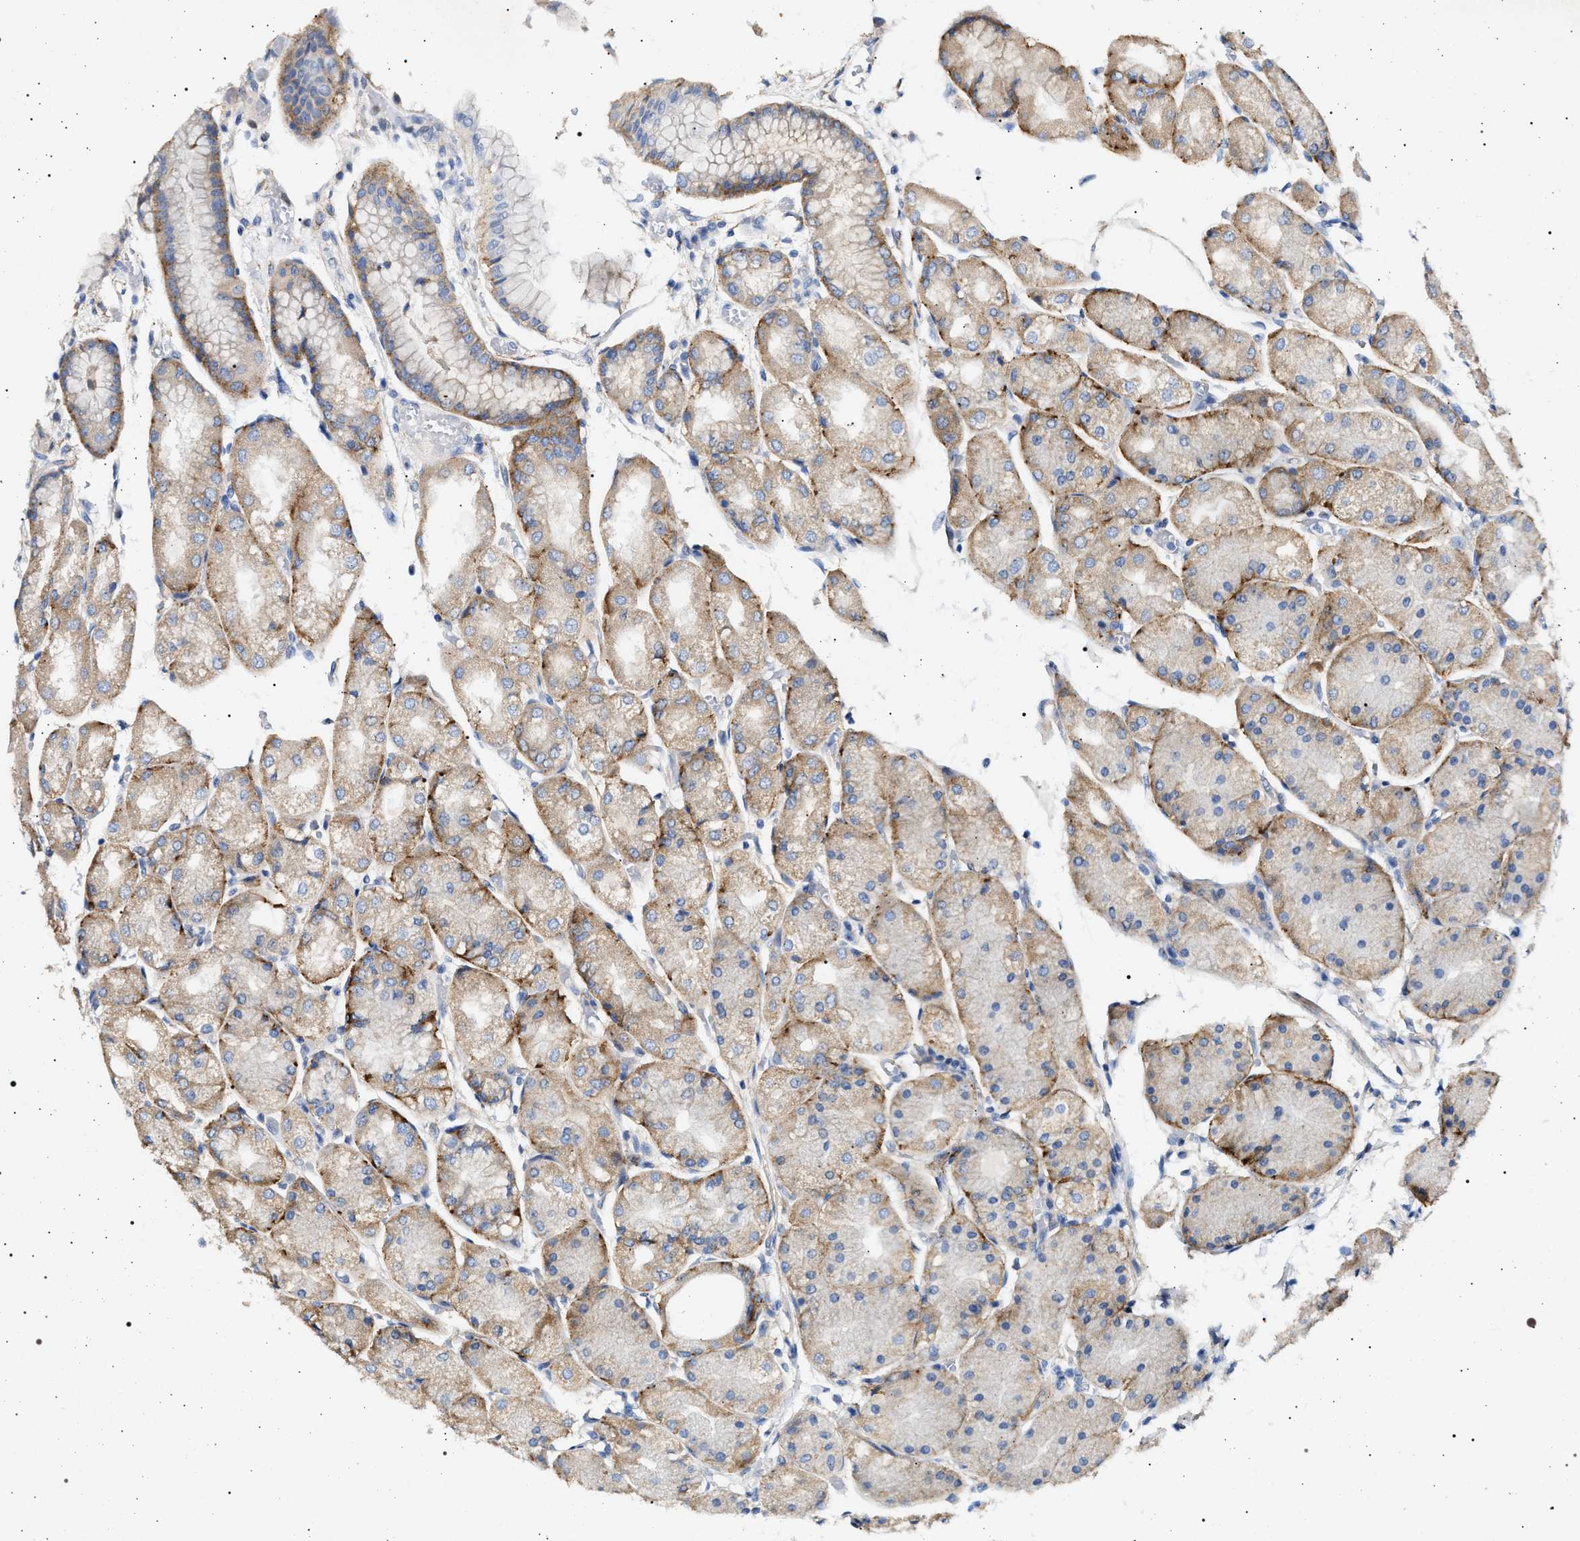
{"staining": {"intensity": "weak", "quantity": ">75%", "location": "cytoplasmic/membranous"}, "tissue": "stomach", "cell_type": "Glandular cells", "image_type": "normal", "snomed": [{"axis": "morphology", "description": "Normal tissue, NOS"}, {"axis": "topography", "description": "Stomach, upper"}], "caption": "A micrograph showing weak cytoplasmic/membranous staining in about >75% of glandular cells in benign stomach, as visualized by brown immunohistochemical staining.", "gene": "NAALADL2", "patient": {"sex": "male", "age": 72}}